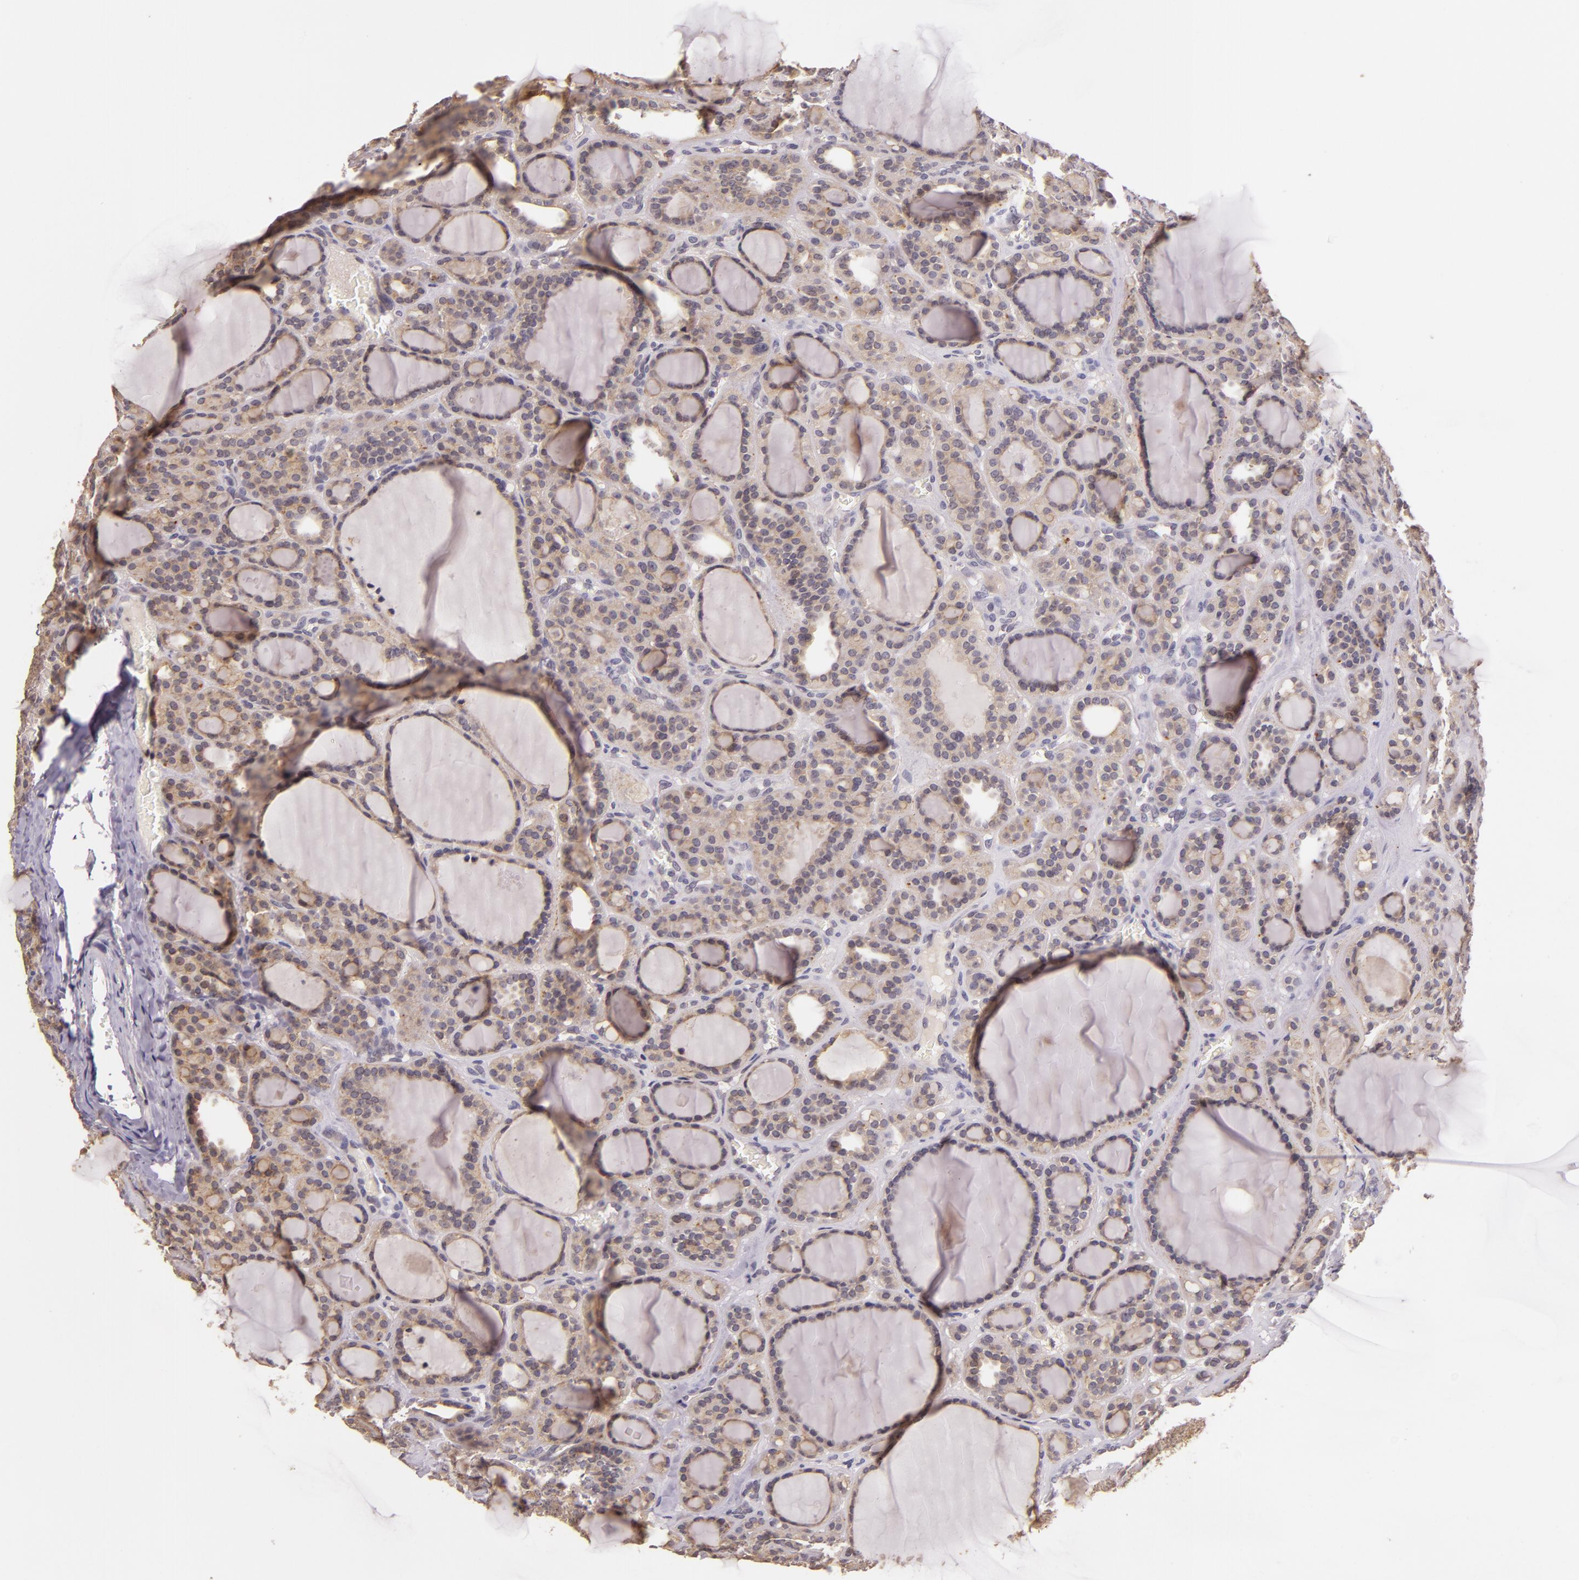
{"staining": {"intensity": "weak", "quantity": ">75%", "location": "cytoplasmic/membranous"}, "tissue": "thyroid cancer", "cell_type": "Tumor cells", "image_type": "cancer", "snomed": [{"axis": "morphology", "description": "Follicular adenoma carcinoma, NOS"}, {"axis": "topography", "description": "Thyroid gland"}], "caption": "The micrograph shows a brown stain indicating the presence of a protein in the cytoplasmic/membranous of tumor cells in thyroid cancer.", "gene": "ARMH4", "patient": {"sex": "female", "age": 71}}